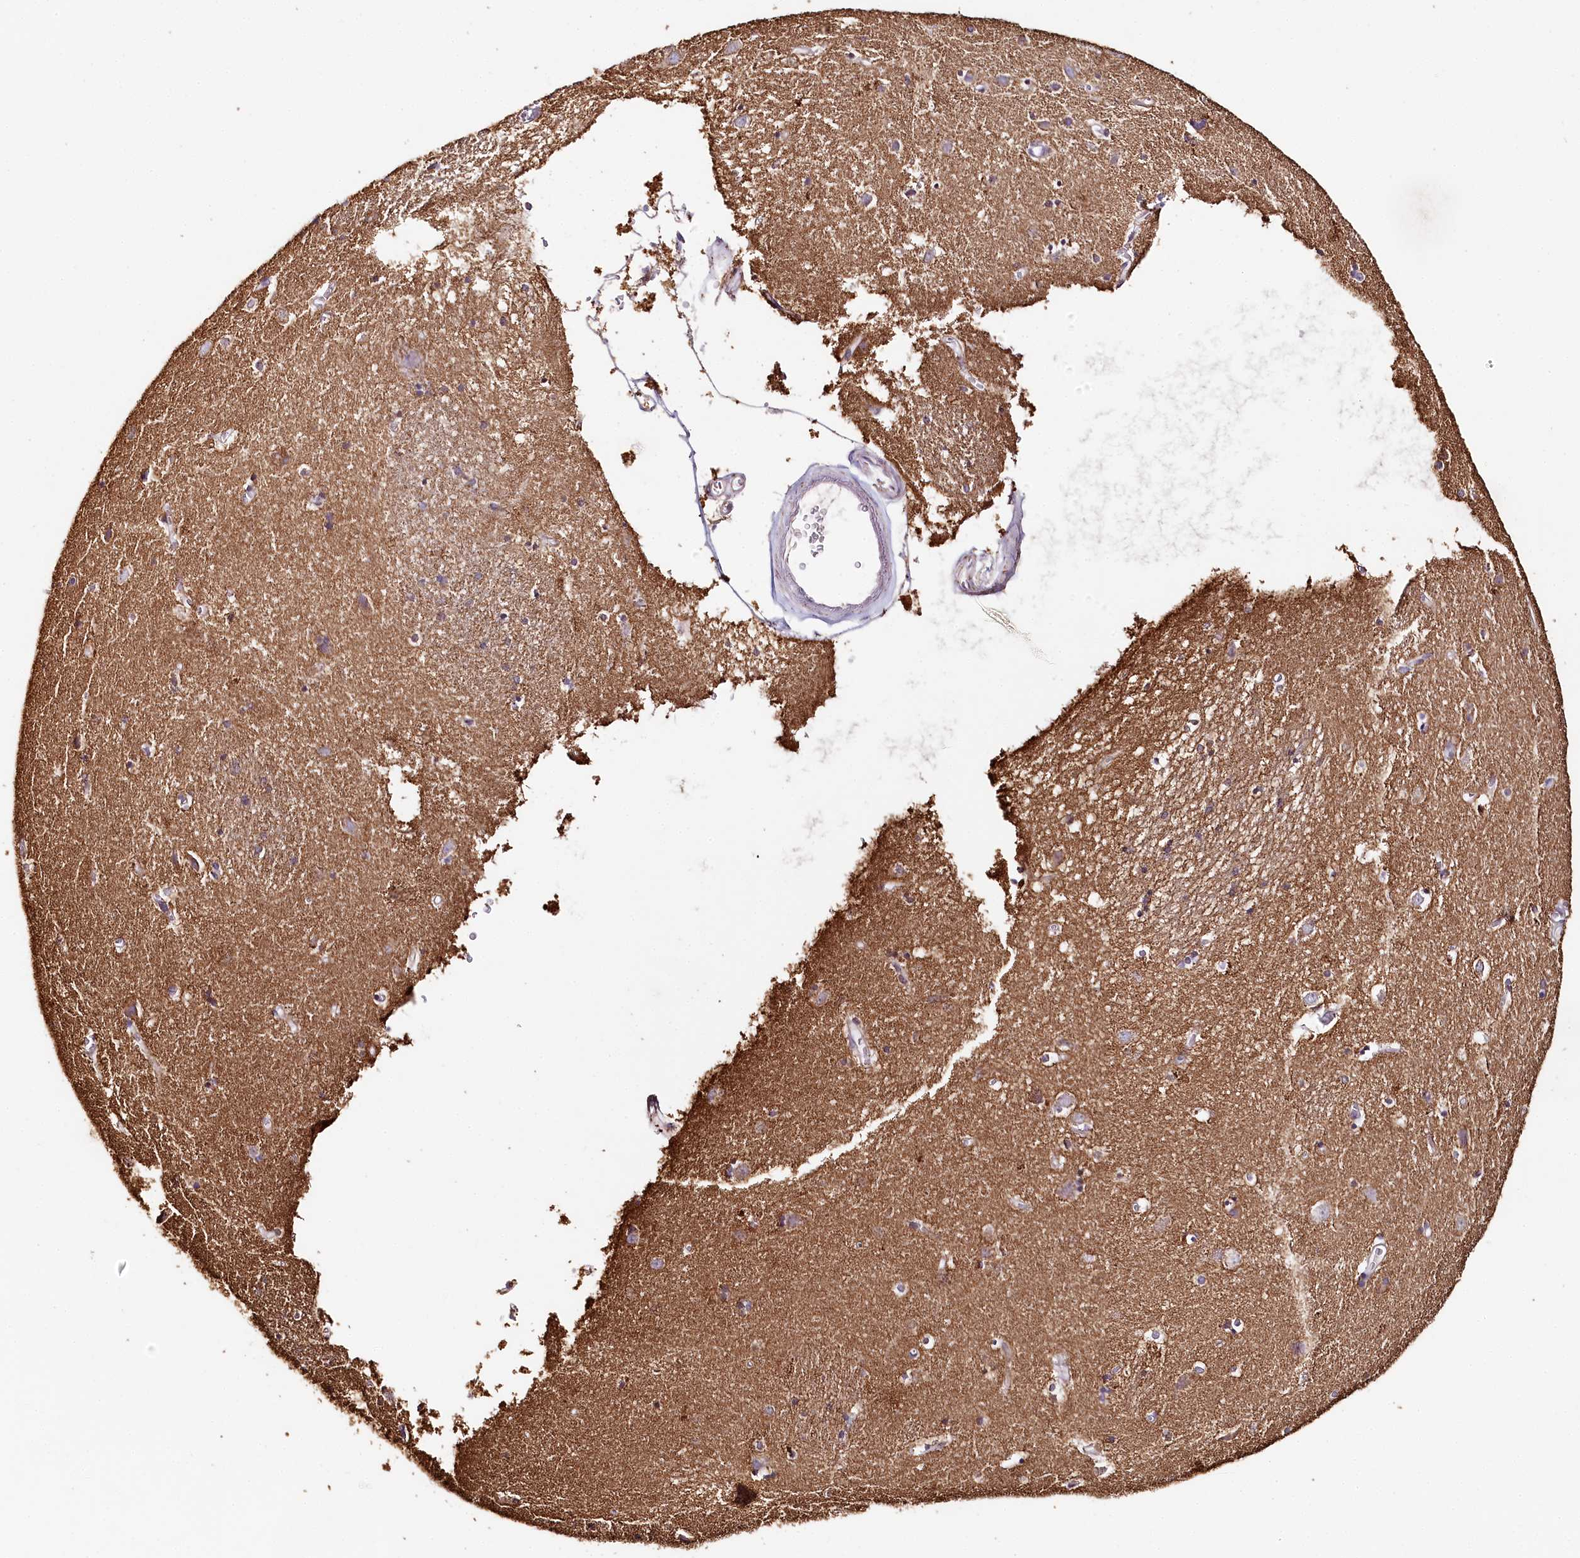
{"staining": {"intensity": "weak", "quantity": "<25%", "location": "cytoplasmic/membranous"}, "tissue": "caudate", "cell_type": "Glial cells", "image_type": "normal", "snomed": [{"axis": "morphology", "description": "Normal tissue, NOS"}, {"axis": "topography", "description": "Lateral ventricle wall"}], "caption": "Normal caudate was stained to show a protein in brown. There is no significant staining in glial cells. The staining is performed using DAB (3,3'-diaminobenzidine) brown chromogen with nuclei counter-stained in using hematoxylin.", "gene": "MMP25", "patient": {"sex": "male", "age": 70}}